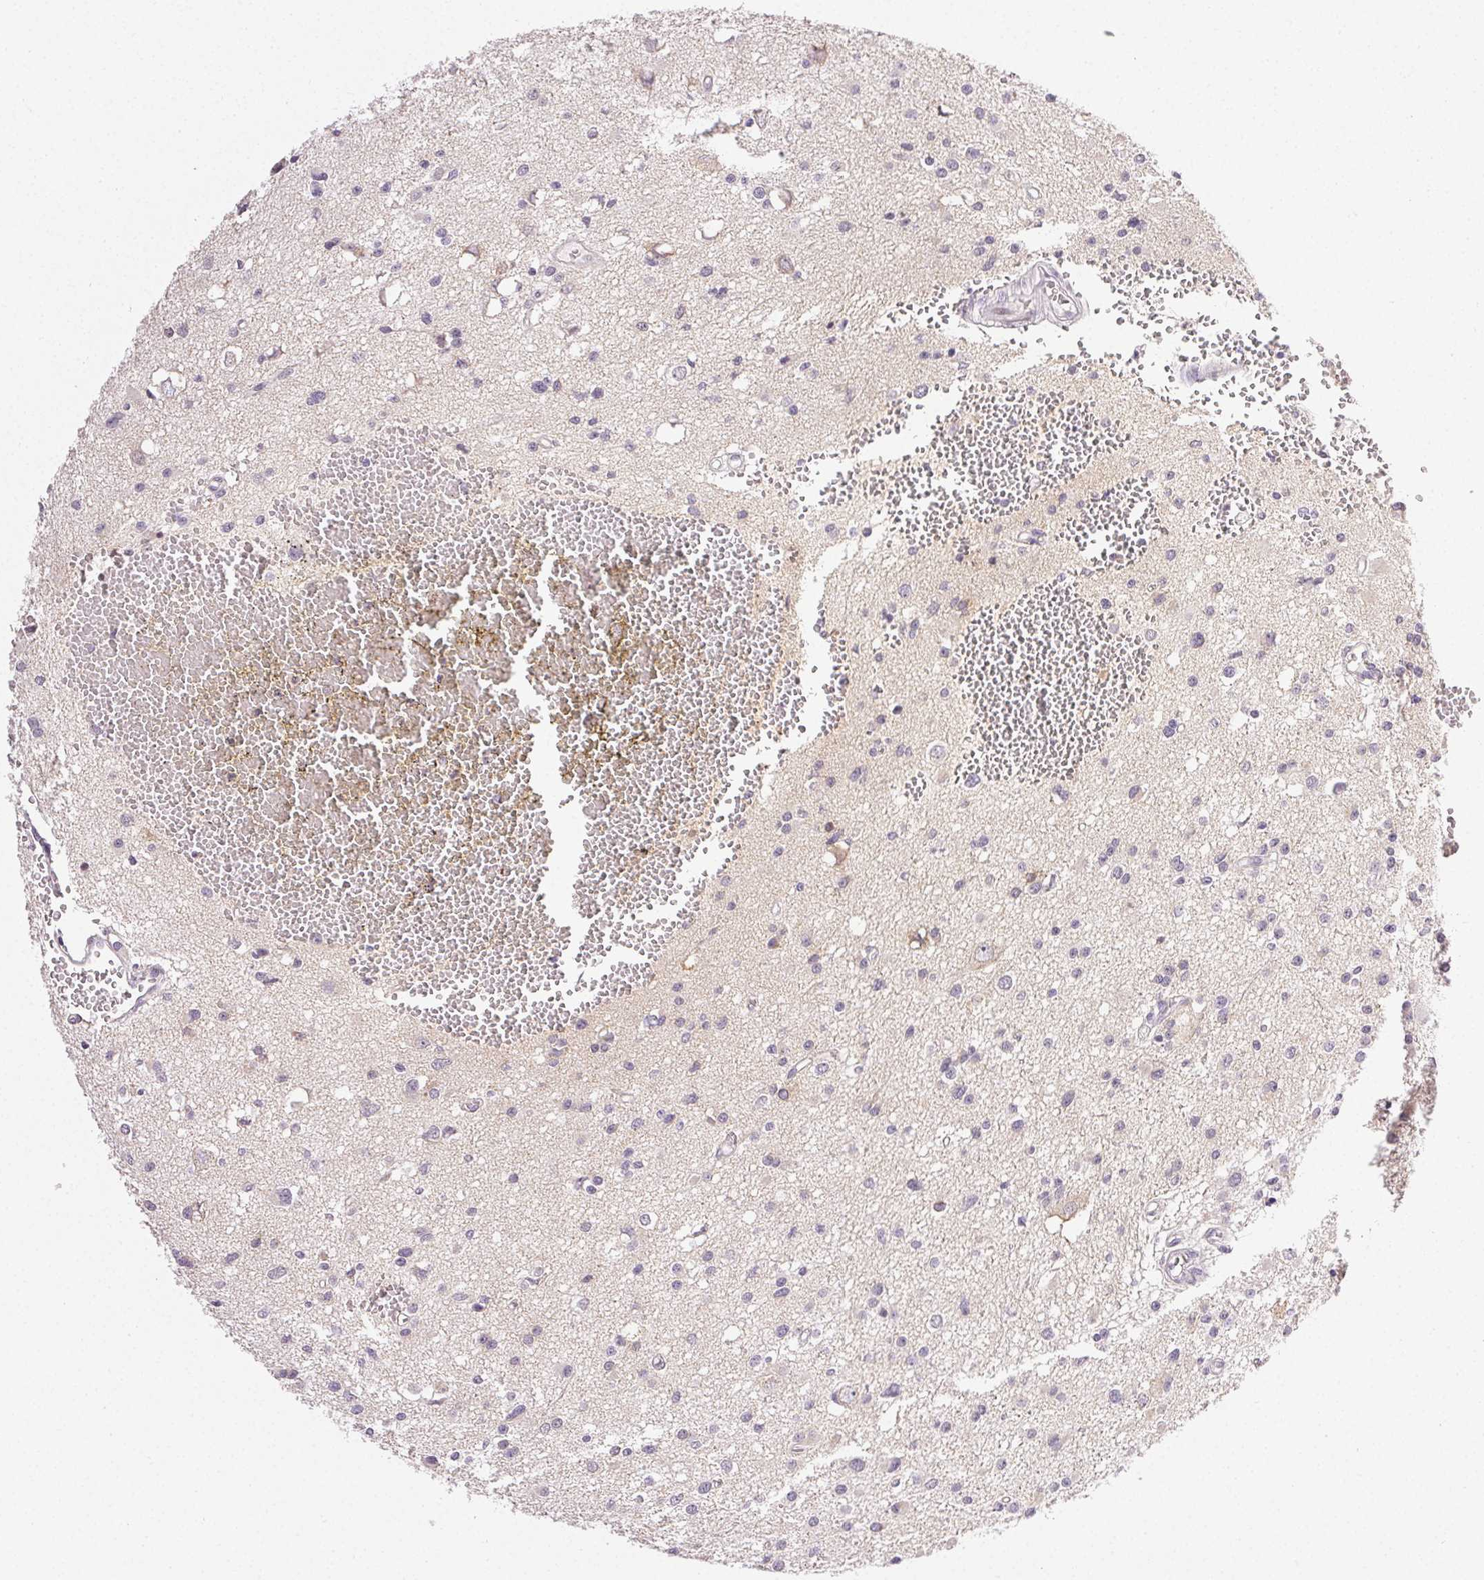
{"staining": {"intensity": "negative", "quantity": "none", "location": "none"}, "tissue": "glioma", "cell_type": "Tumor cells", "image_type": "cancer", "snomed": [{"axis": "morphology", "description": "Glioma, malignant, High grade"}, {"axis": "topography", "description": "Brain"}], "caption": "Image shows no protein expression in tumor cells of glioma tissue.", "gene": "PLCB1", "patient": {"sex": "male", "age": 54}}